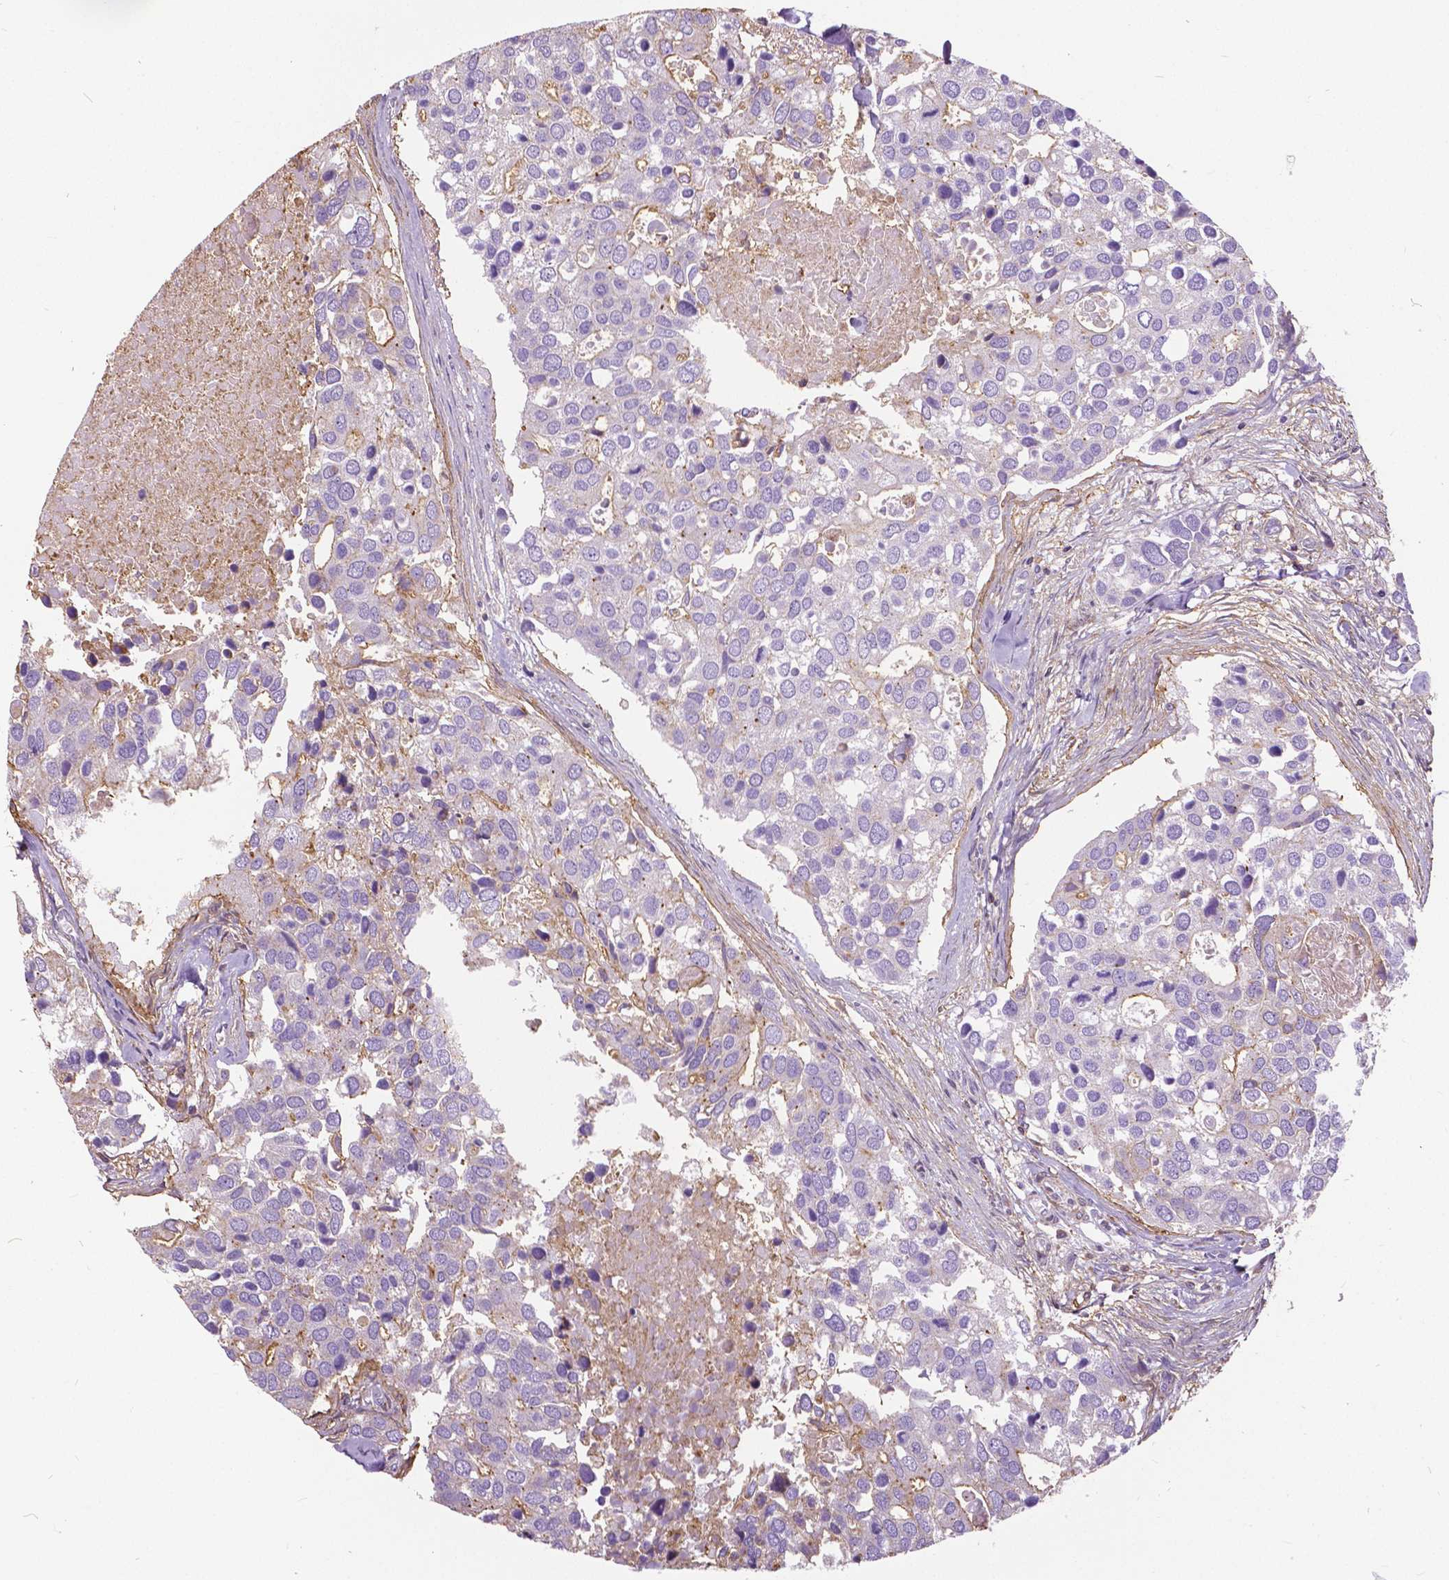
{"staining": {"intensity": "moderate", "quantity": "<25%", "location": "cytoplasmic/membranous"}, "tissue": "breast cancer", "cell_type": "Tumor cells", "image_type": "cancer", "snomed": [{"axis": "morphology", "description": "Duct carcinoma"}, {"axis": "topography", "description": "Breast"}], "caption": "Breast cancer (intraductal carcinoma) stained with DAB (3,3'-diaminobenzidine) immunohistochemistry (IHC) demonstrates low levels of moderate cytoplasmic/membranous expression in about <25% of tumor cells.", "gene": "ANXA13", "patient": {"sex": "female", "age": 83}}